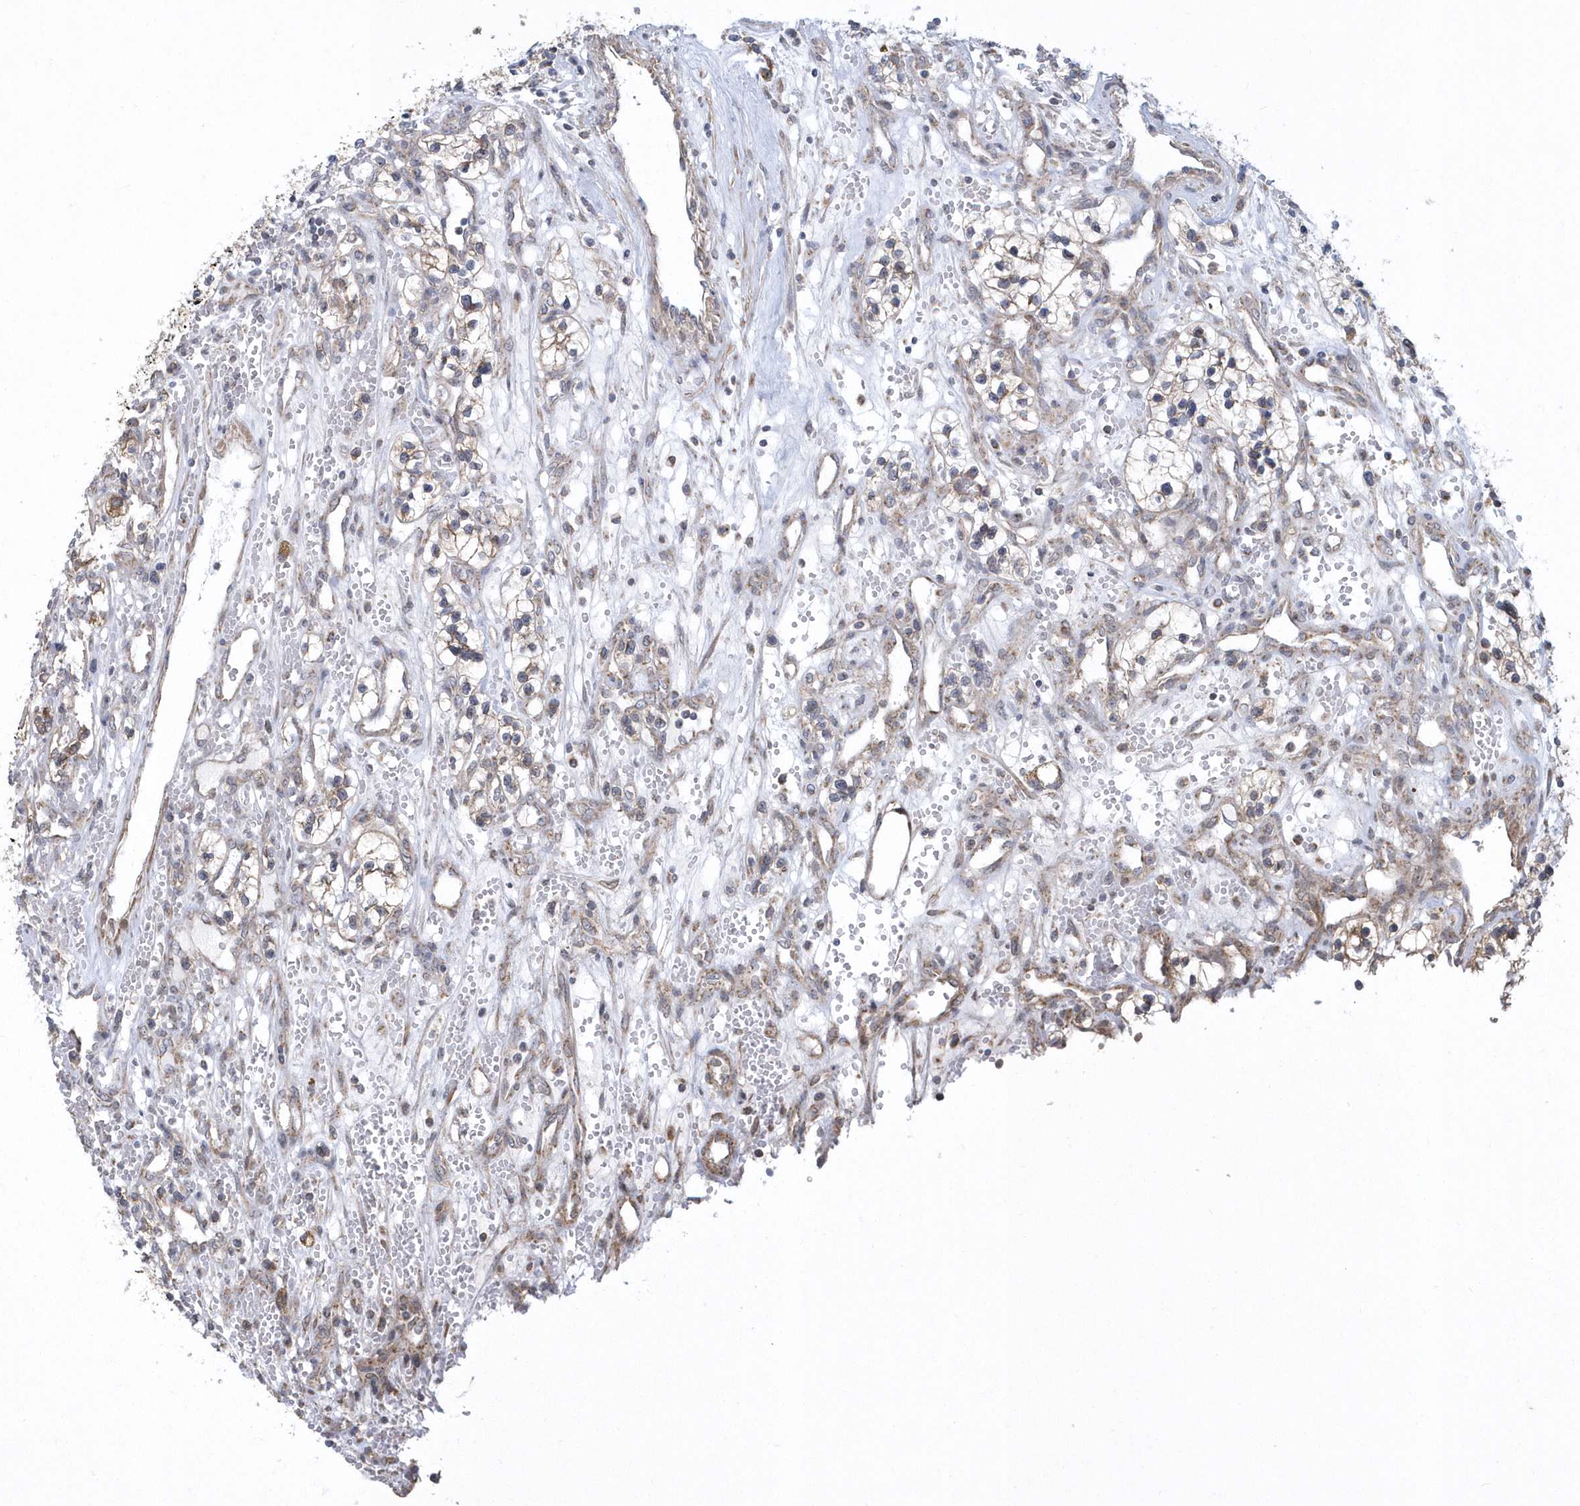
{"staining": {"intensity": "weak", "quantity": ">75%", "location": "cytoplasmic/membranous"}, "tissue": "renal cancer", "cell_type": "Tumor cells", "image_type": "cancer", "snomed": [{"axis": "morphology", "description": "Adenocarcinoma, NOS"}, {"axis": "topography", "description": "Kidney"}], "caption": "Renal cancer stained with DAB (3,3'-diaminobenzidine) immunohistochemistry (IHC) exhibits low levels of weak cytoplasmic/membranous expression in approximately >75% of tumor cells.", "gene": "SLX9", "patient": {"sex": "female", "age": 57}}